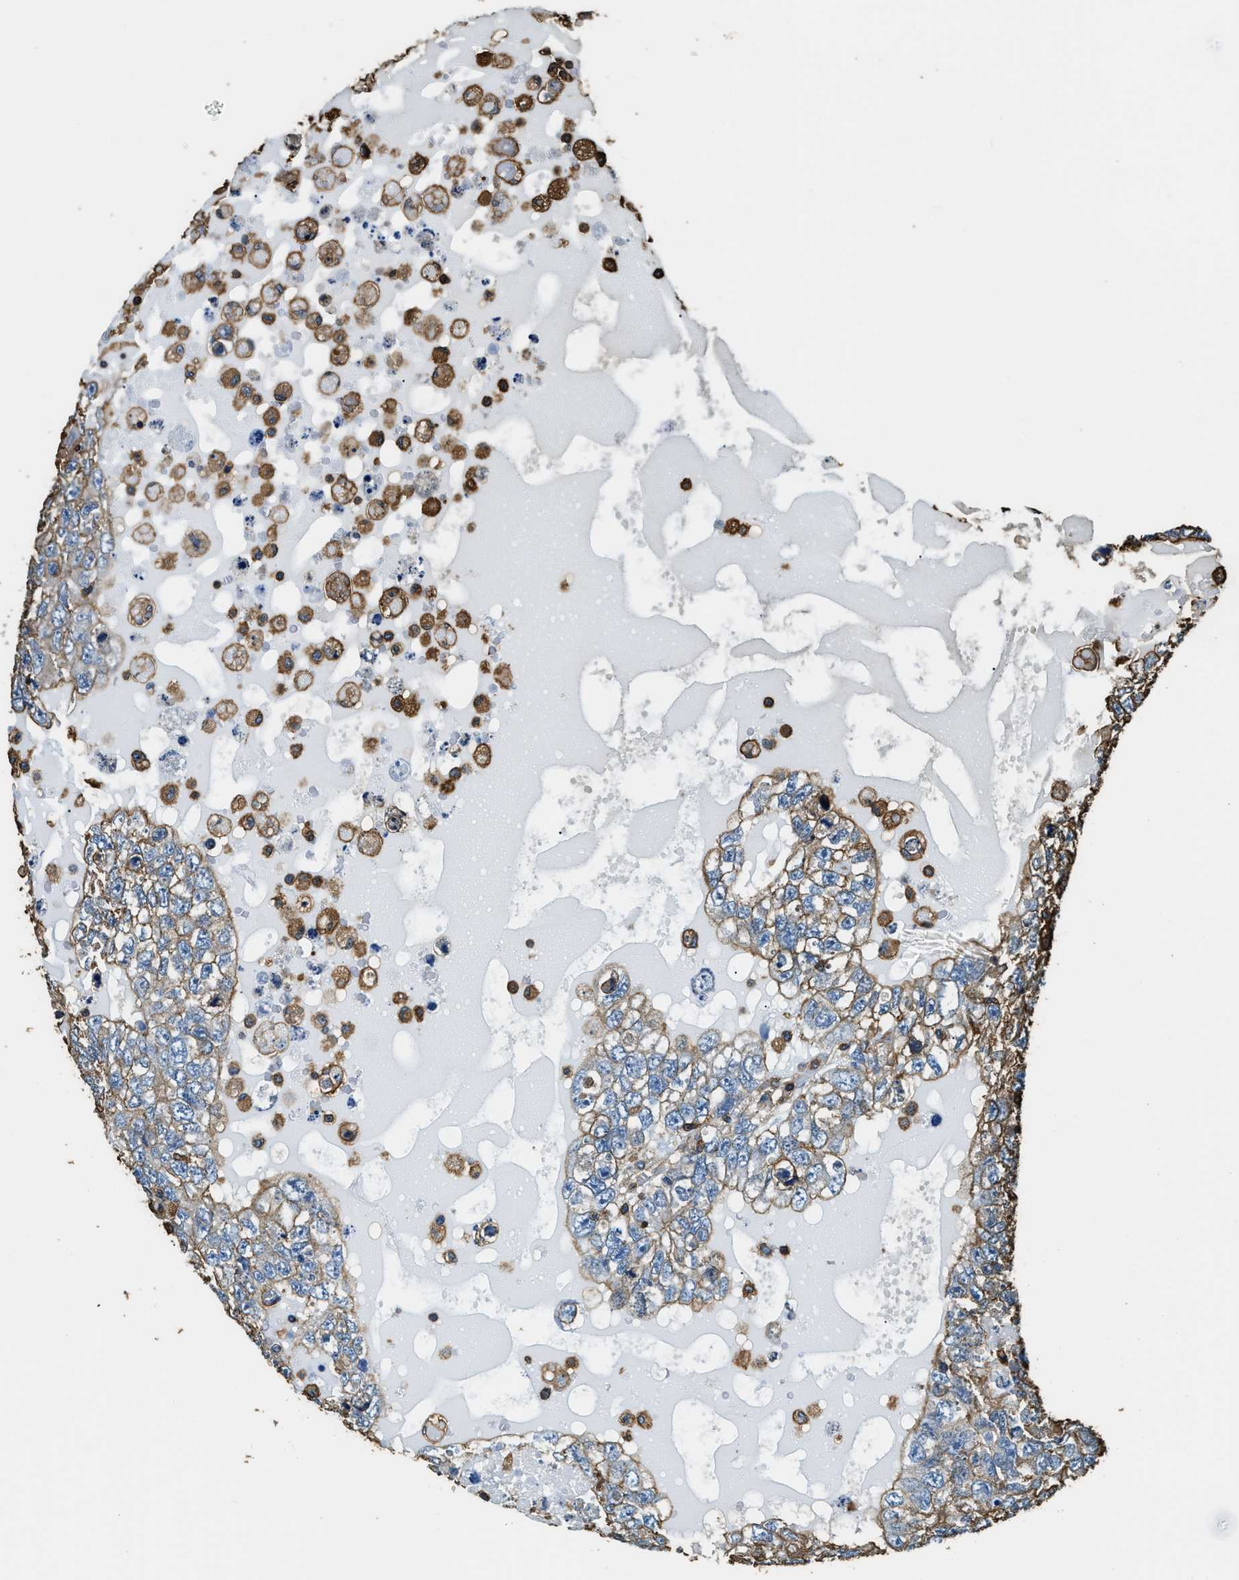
{"staining": {"intensity": "moderate", "quantity": "25%-75%", "location": "cytoplasmic/membranous"}, "tissue": "testis cancer", "cell_type": "Tumor cells", "image_type": "cancer", "snomed": [{"axis": "morphology", "description": "Carcinoma, Embryonal, NOS"}, {"axis": "topography", "description": "Testis"}], "caption": "Immunohistochemistry staining of testis cancer (embryonal carcinoma), which demonstrates medium levels of moderate cytoplasmic/membranous positivity in approximately 25%-75% of tumor cells indicating moderate cytoplasmic/membranous protein expression. The staining was performed using DAB (brown) for protein detection and nuclei were counterstained in hematoxylin (blue).", "gene": "ACCS", "patient": {"sex": "male", "age": 36}}